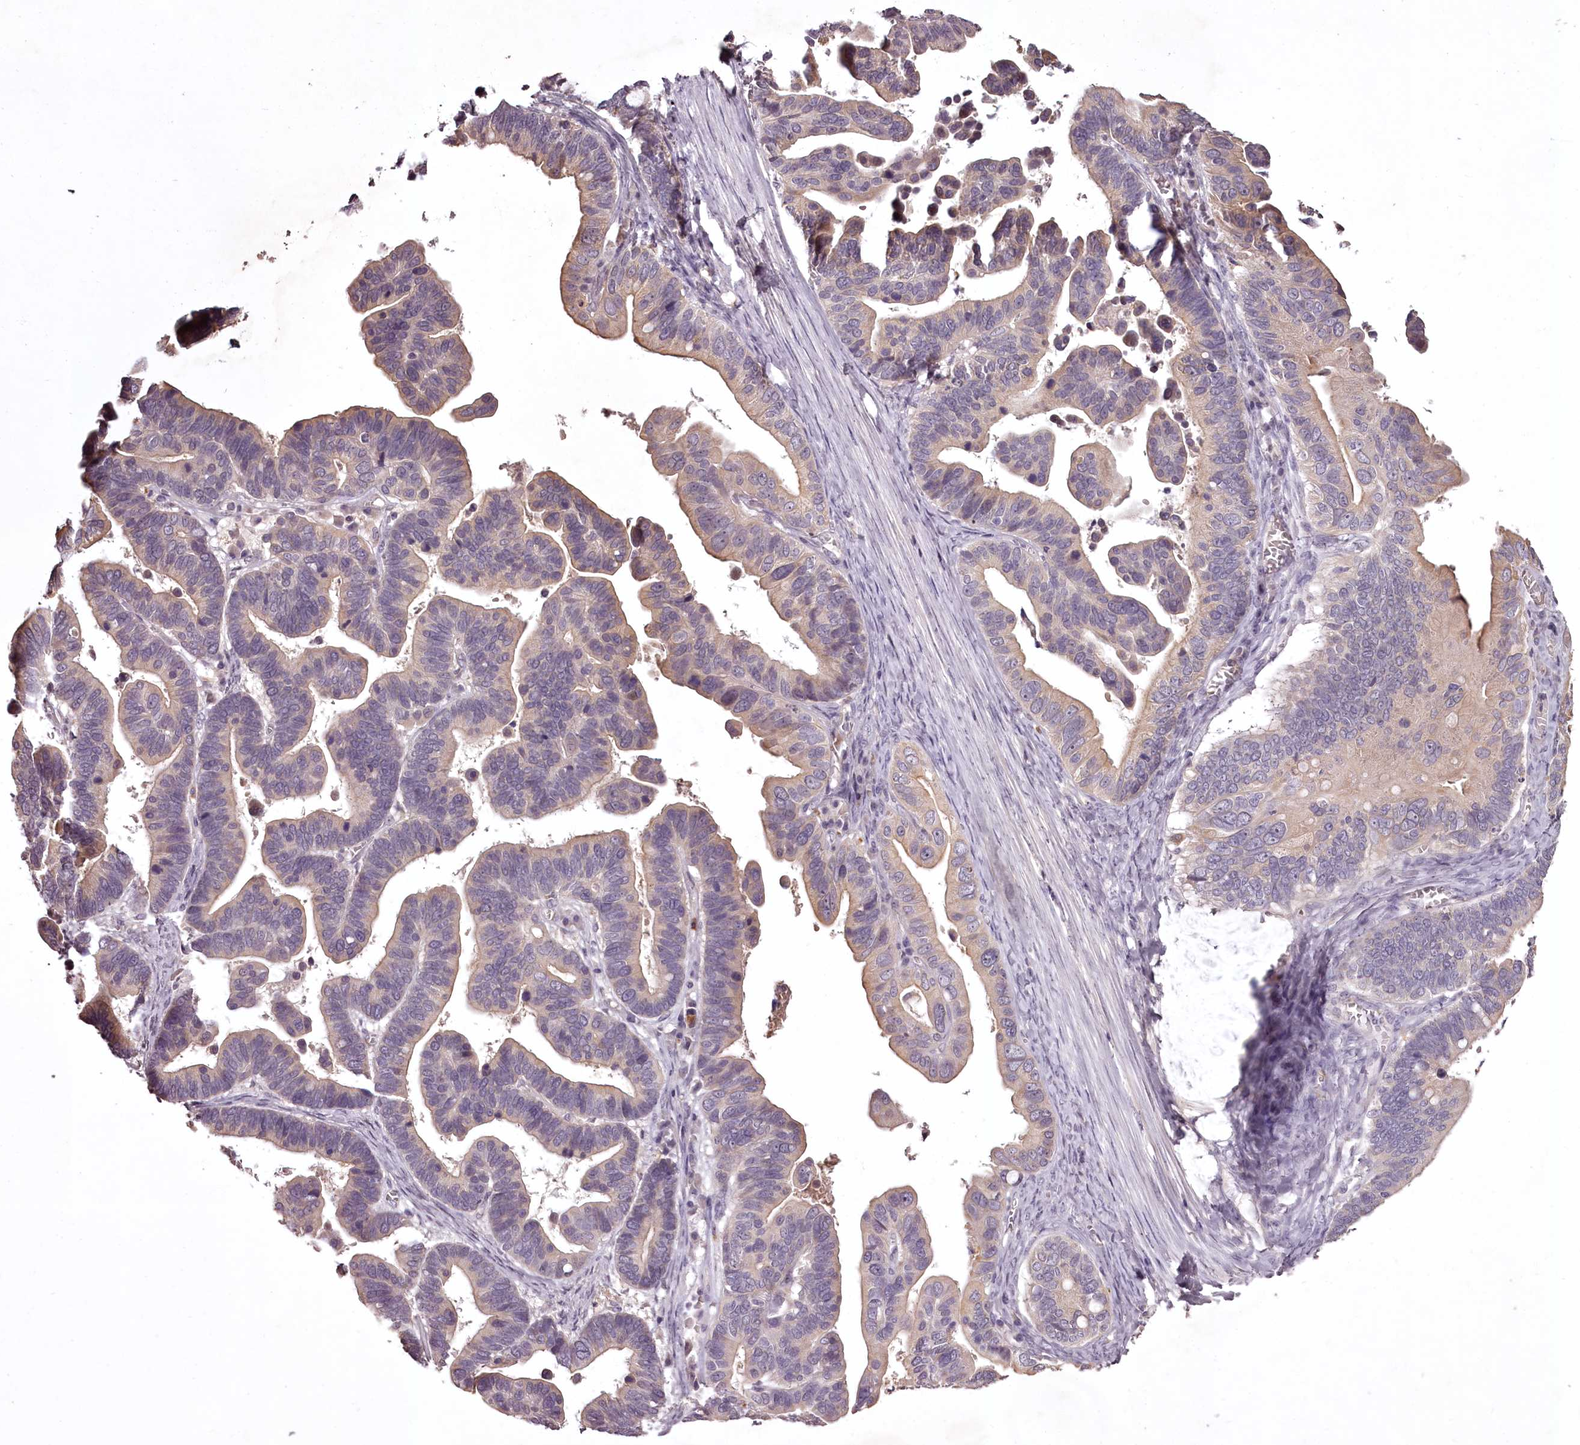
{"staining": {"intensity": "moderate", "quantity": "<25%", "location": "cytoplasmic/membranous"}, "tissue": "ovarian cancer", "cell_type": "Tumor cells", "image_type": "cancer", "snomed": [{"axis": "morphology", "description": "Cystadenocarcinoma, serous, NOS"}, {"axis": "topography", "description": "Ovary"}], "caption": "A low amount of moderate cytoplasmic/membranous expression is appreciated in about <25% of tumor cells in ovarian cancer (serous cystadenocarcinoma) tissue.", "gene": "RBMXL2", "patient": {"sex": "female", "age": 56}}